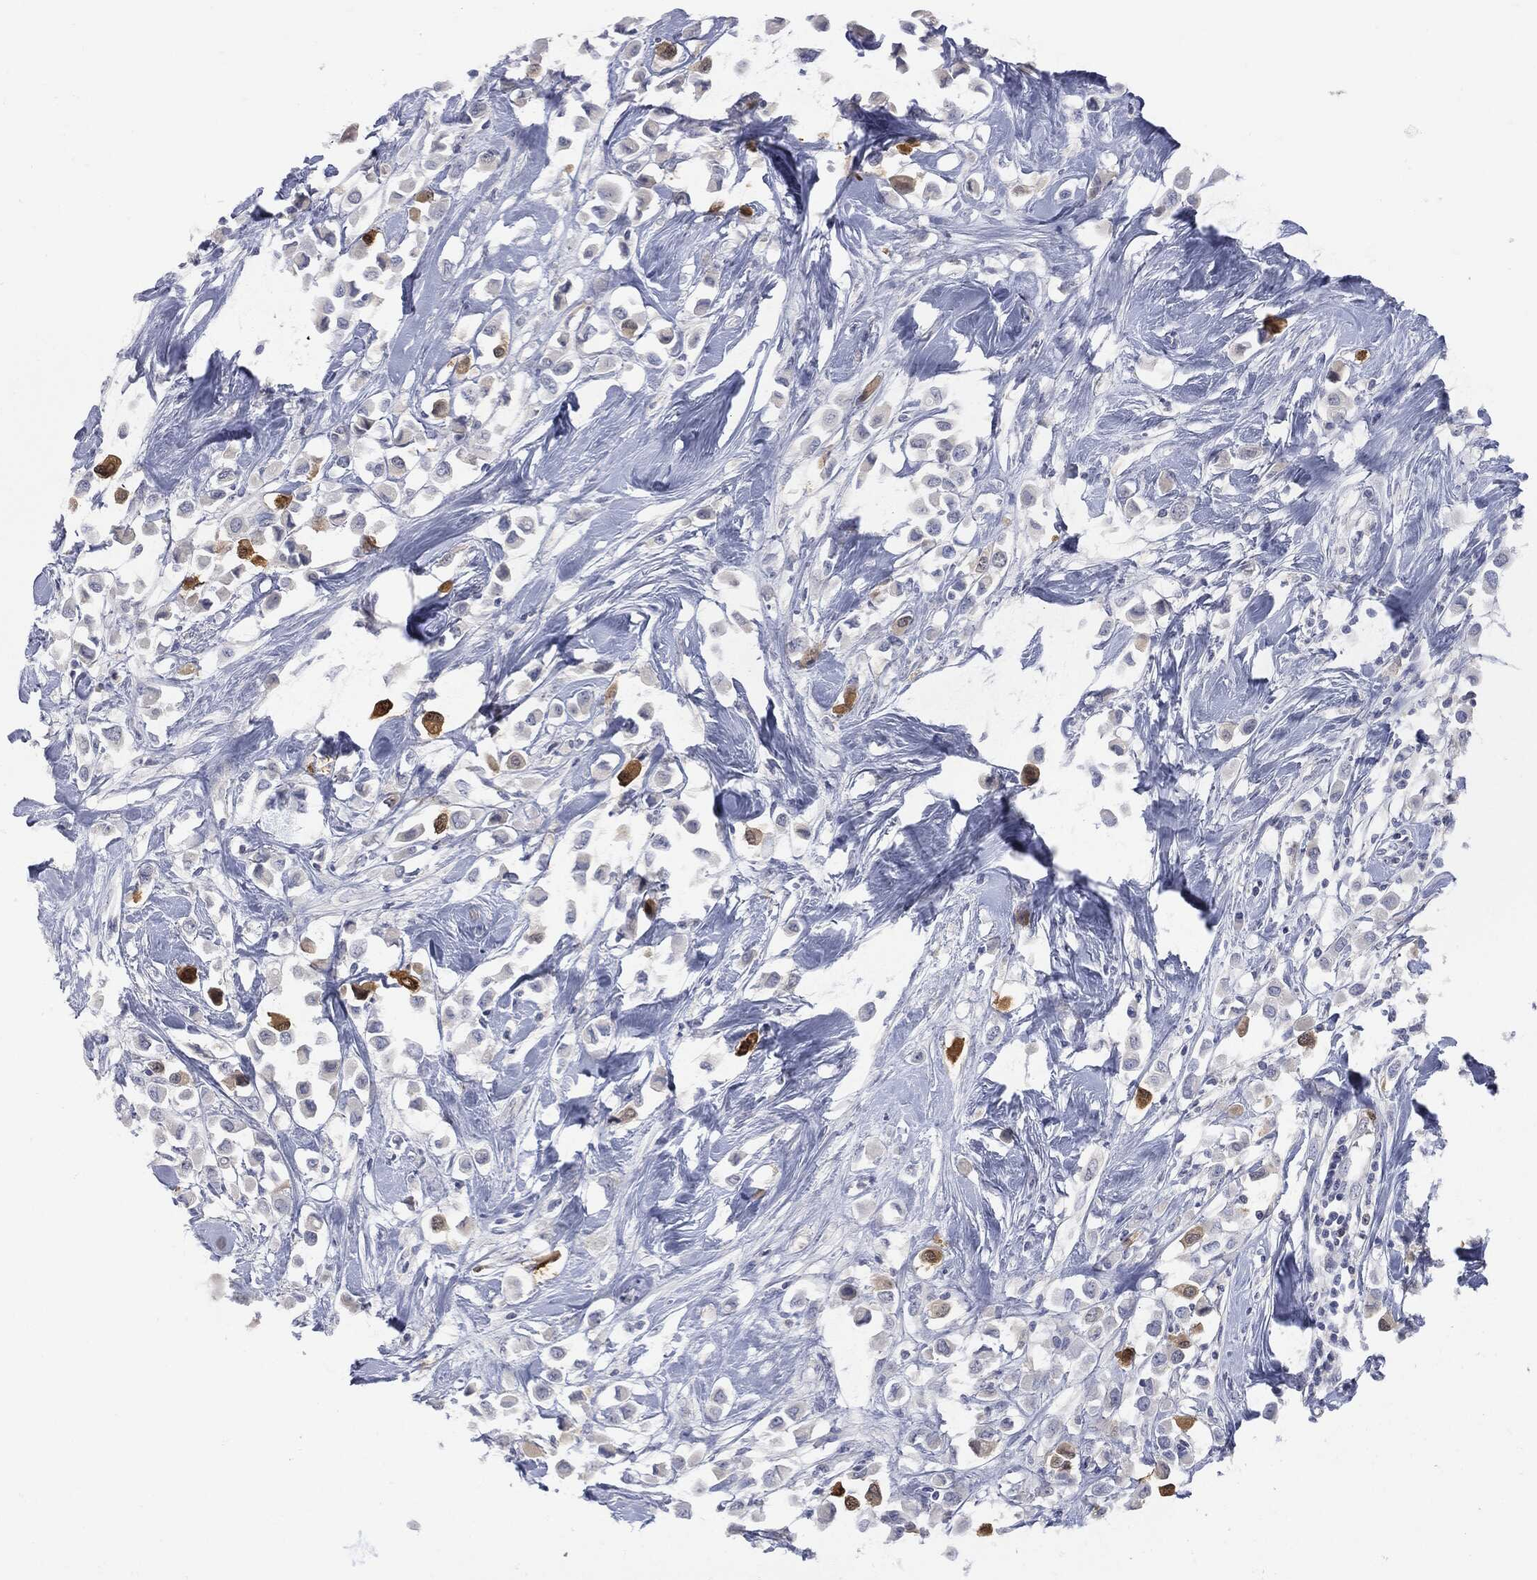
{"staining": {"intensity": "strong", "quantity": "<25%", "location": "cytoplasmic/membranous"}, "tissue": "breast cancer", "cell_type": "Tumor cells", "image_type": "cancer", "snomed": [{"axis": "morphology", "description": "Duct carcinoma"}, {"axis": "topography", "description": "Breast"}], "caption": "Immunohistochemistry (IHC) of breast cancer (intraductal carcinoma) reveals medium levels of strong cytoplasmic/membranous expression in approximately <25% of tumor cells.", "gene": "UBE2C", "patient": {"sex": "female", "age": 61}}